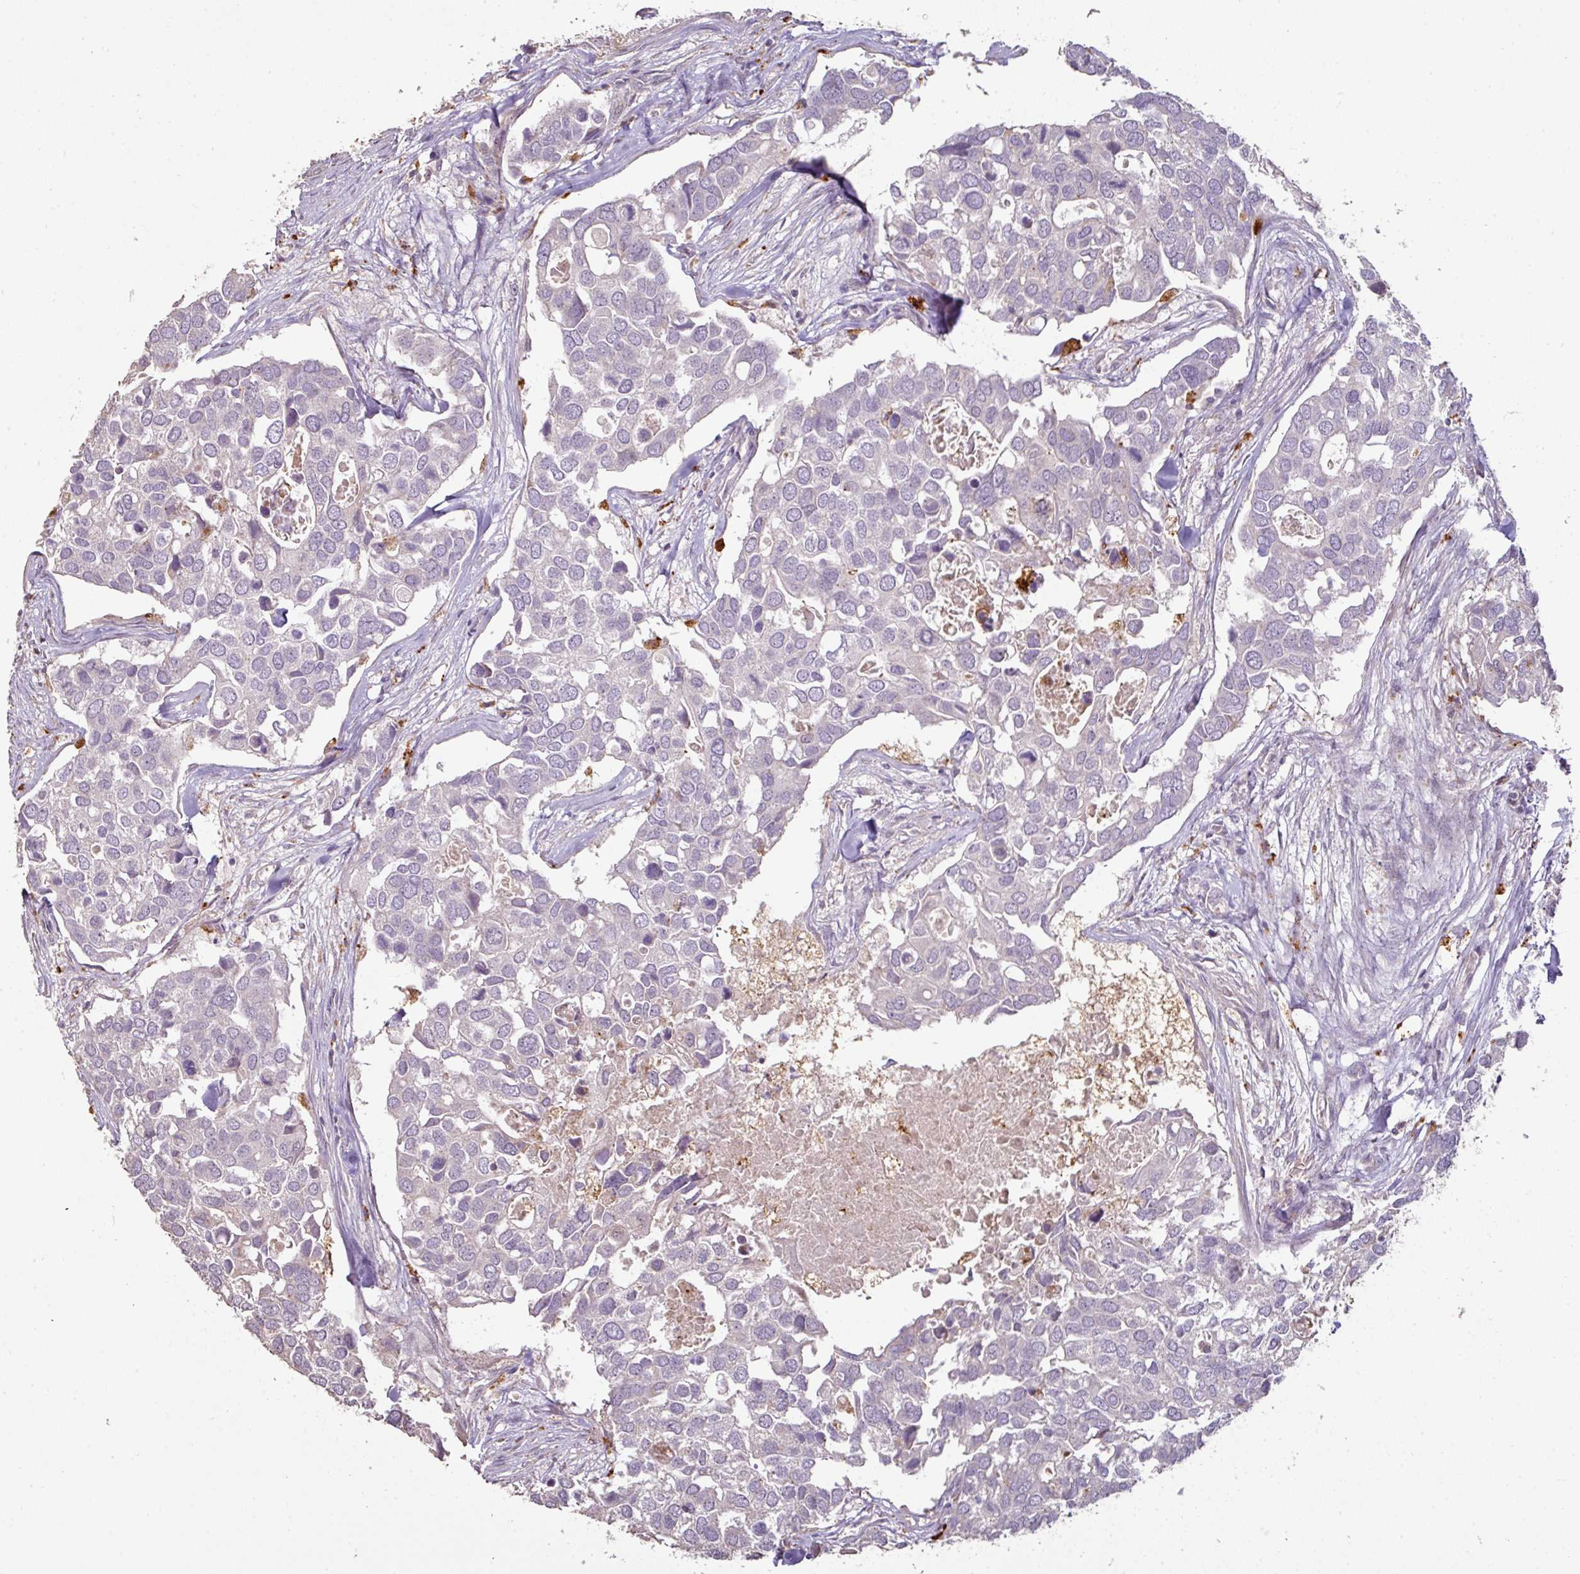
{"staining": {"intensity": "negative", "quantity": "none", "location": "none"}, "tissue": "breast cancer", "cell_type": "Tumor cells", "image_type": "cancer", "snomed": [{"axis": "morphology", "description": "Duct carcinoma"}, {"axis": "topography", "description": "Breast"}], "caption": "The histopathology image displays no staining of tumor cells in breast intraductal carcinoma. (Immunohistochemistry, brightfield microscopy, high magnification).", "gene": "CXCR5", "patient": {"sex": "female", "age": 83}}